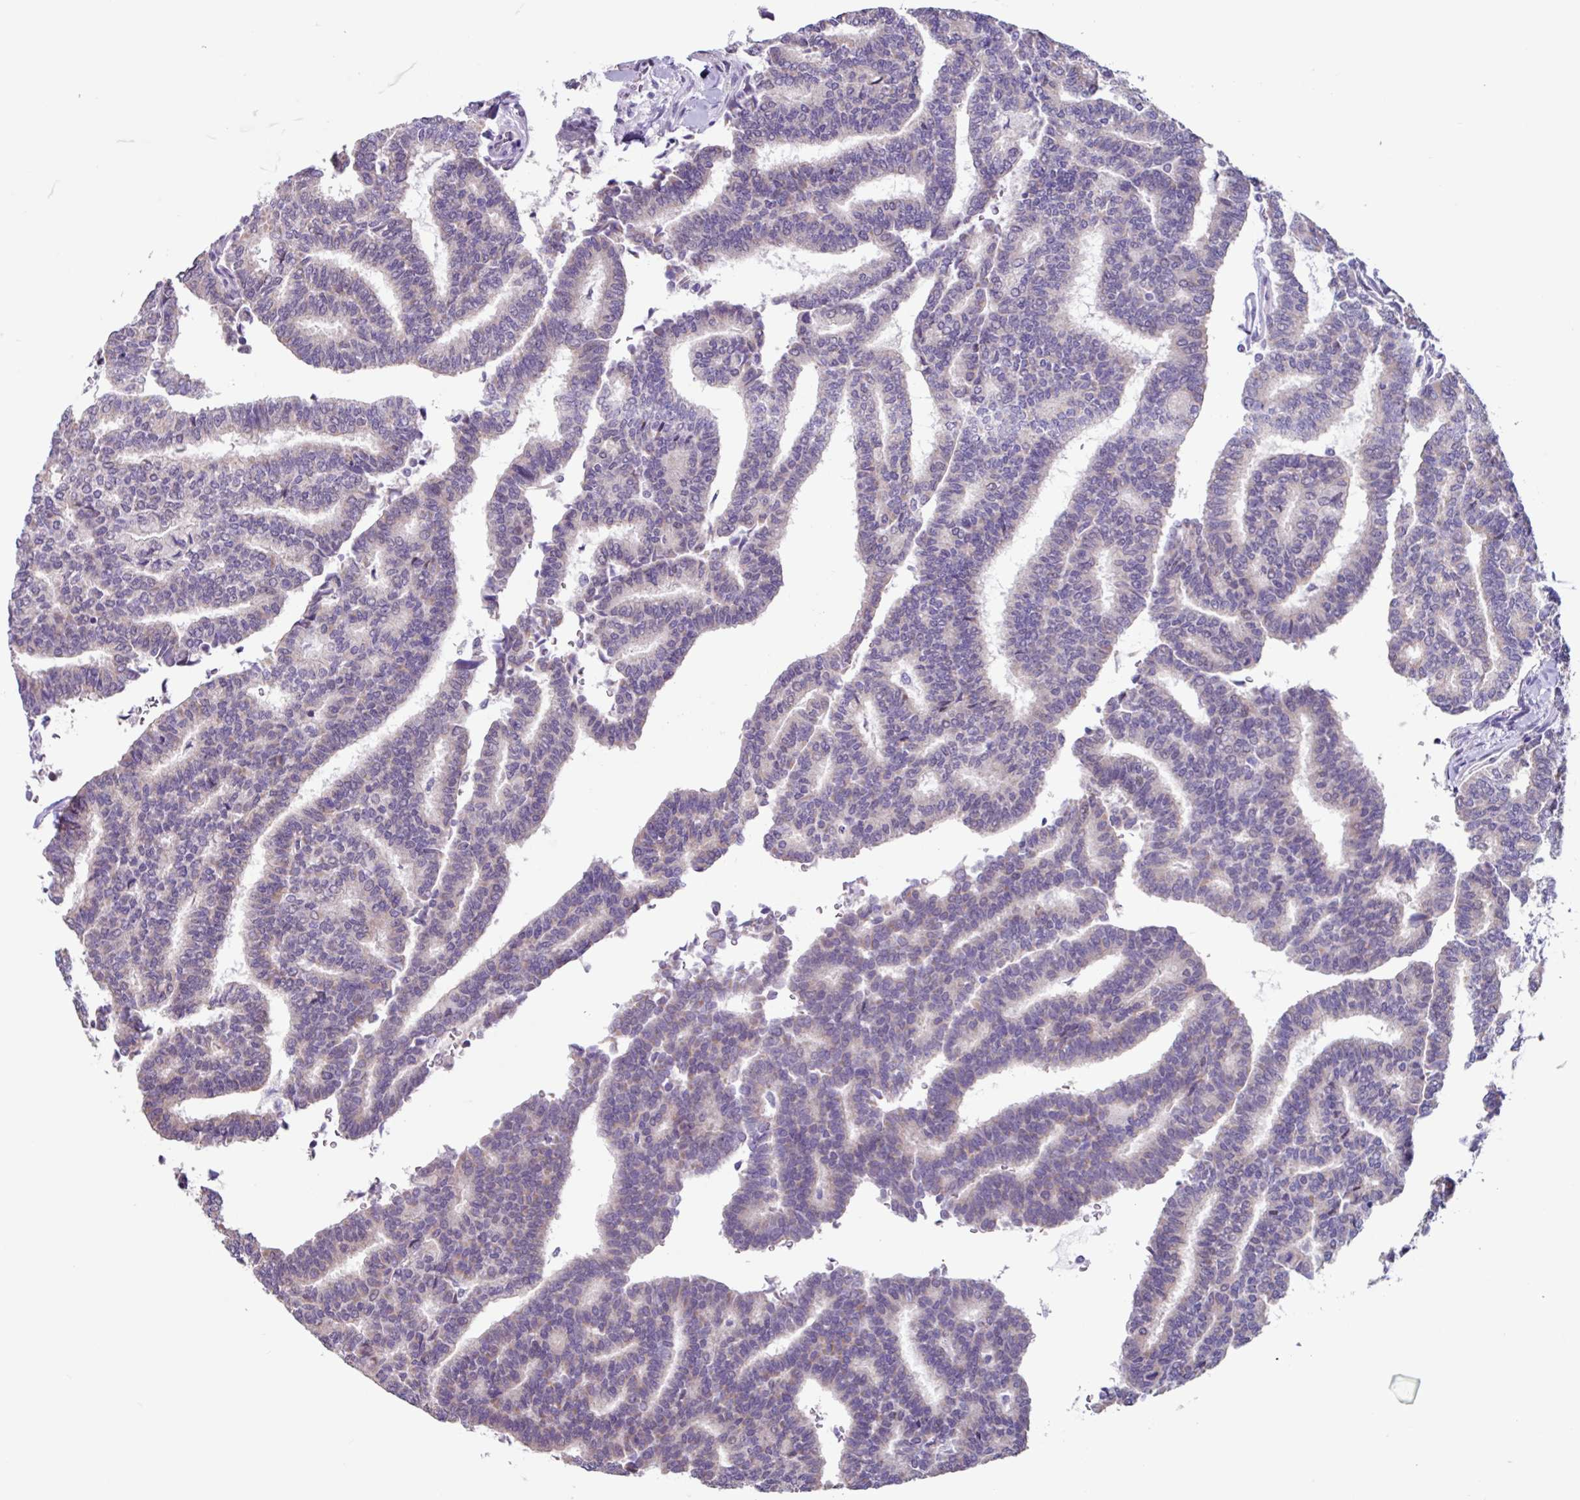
{"staining": {"intensity": "negative", "quantity": "none", "location": "none"}, "tissue": "thyroid cancer", "cell_type": "Tumor cells", "image_type": "cancer", "snomed": [{"axis": "morphology", "description": "Papillary adenocarcinoma, NOS"}, {"axis": "topography", "description": "Thyroid gland"}], "caption": "Thyroid papillary adenocarcinoma stained for a protein using immunohistochemistry shows no positivity tumor cells.", "gene": "OTX1", "patient": {"sex": "female", "age": 35}}